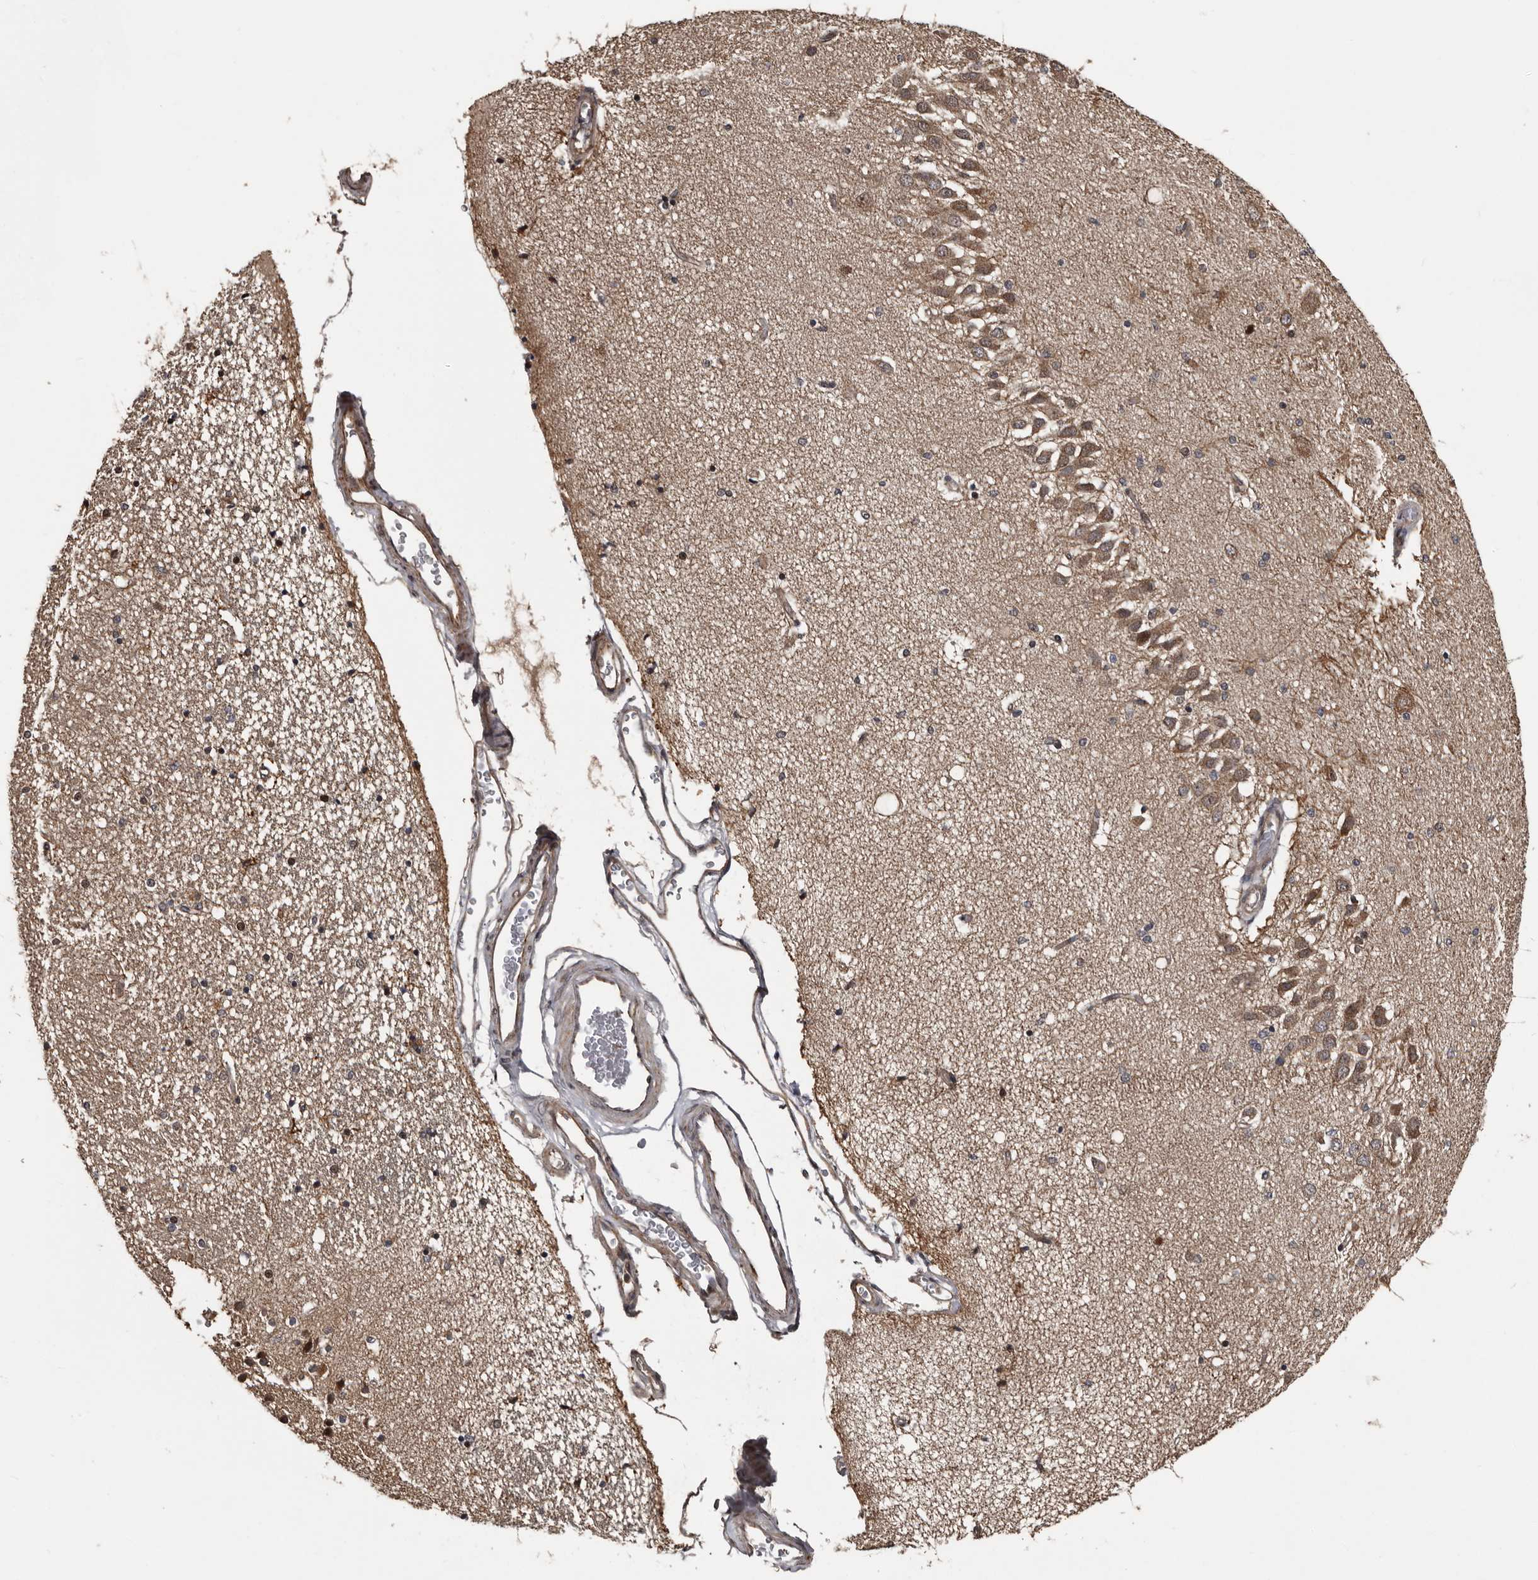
{"staining": {"intensity": "moderate", "quantity": "25%-75%", "location": "cytoplasmic/membranous"}, "tissue": "hippocampus", "cell_type": "Glial cells", "image_type": "normal", "snomed": [{"axis": "morphology", "description": "Normal tissue, NOS"}, {"axis": "topography", "description": "Hippocampus"}], "caption": "Normal hippocampus displays moderate cytoplasmic/membranous positivity in approximately 25%-75% of glial cells.", "gene": "SERTAD4", "patient": {"sex": "female", "age": 54}}